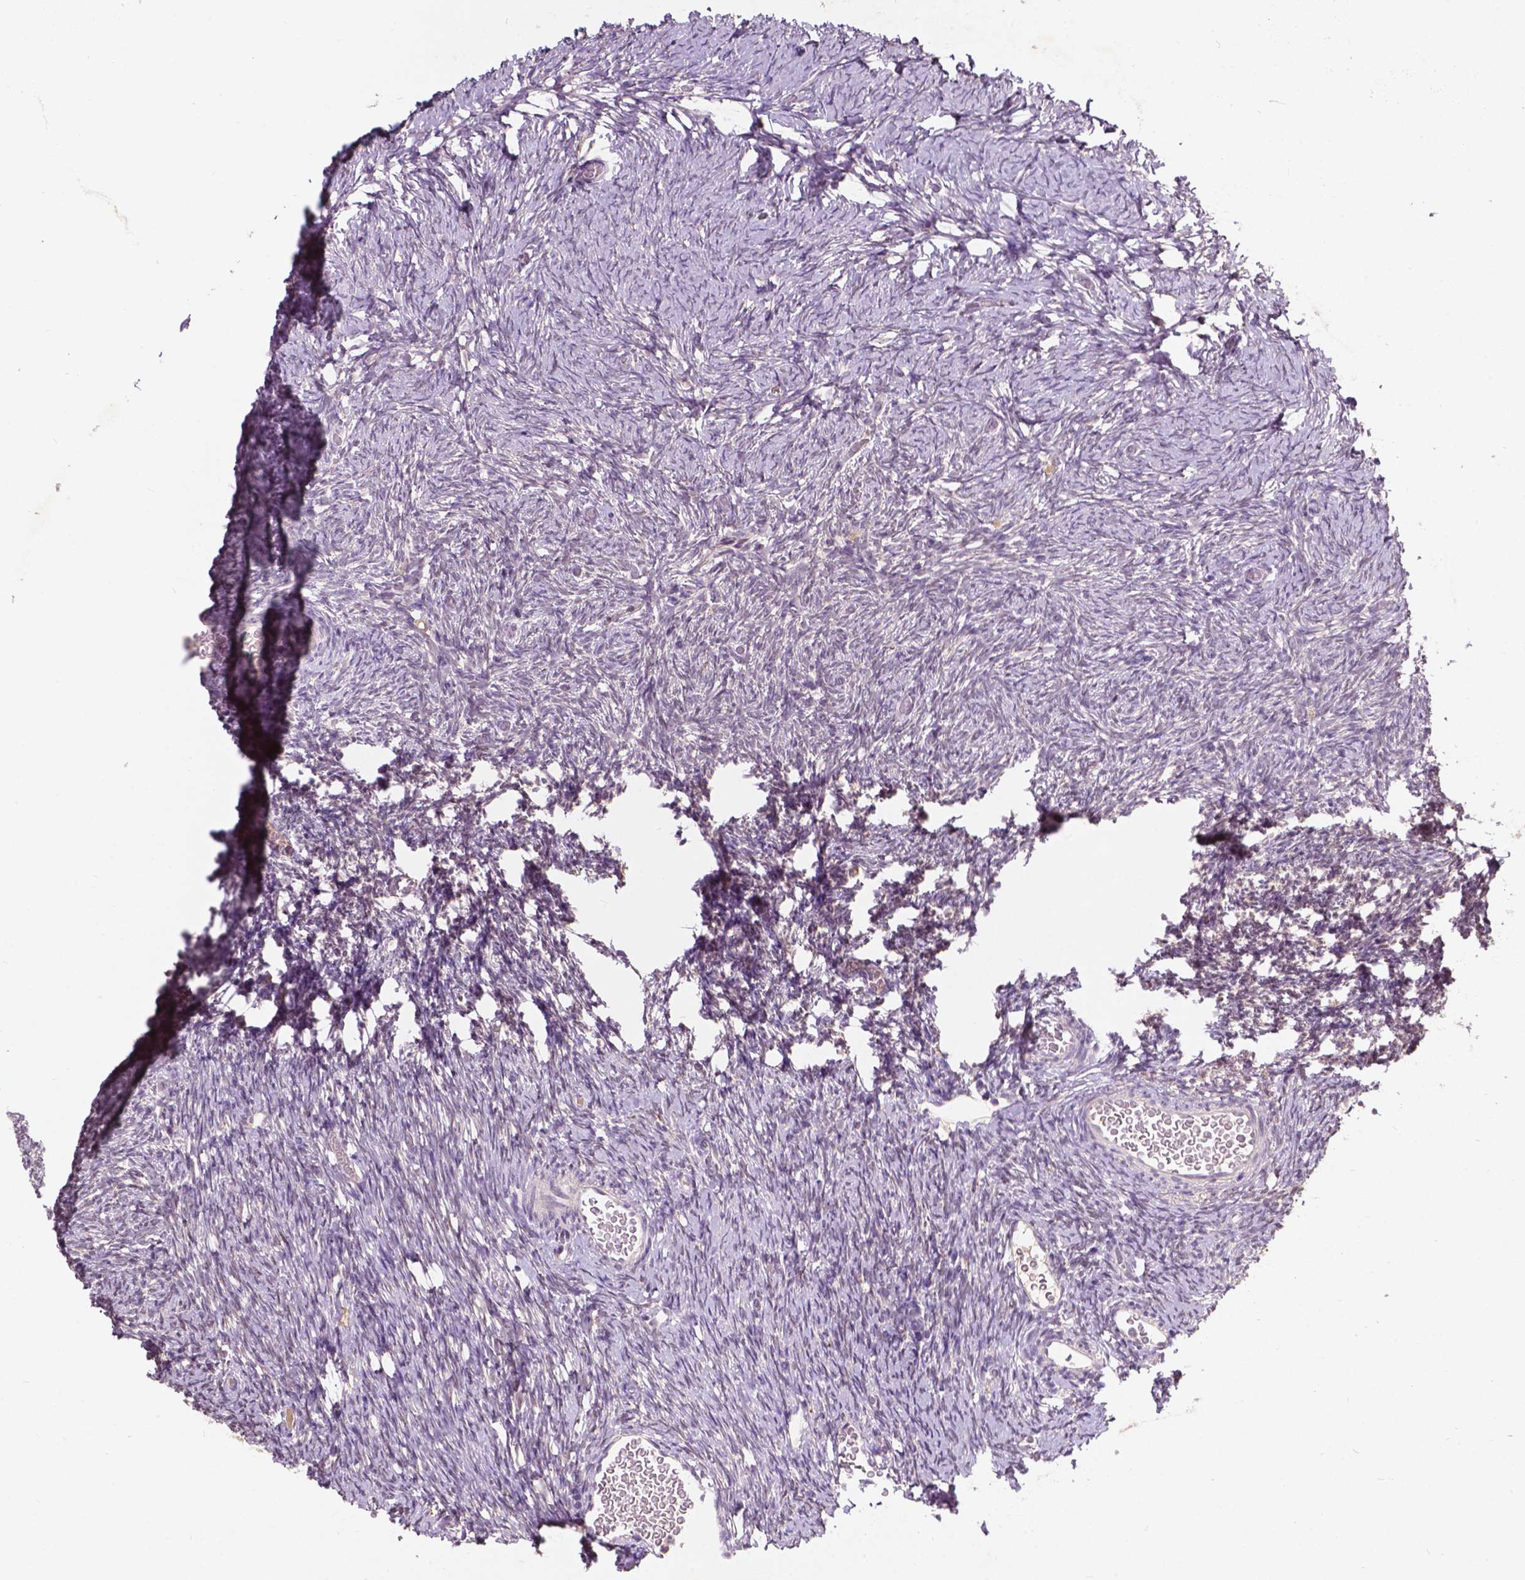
{"staining": {"intensity": "weak", "quantity": ">75%", "location": "cytoplasmic/membranous"}, "tissue": "ovary", "cell_type": "Follicle cells", "image_type": "normal", "snomed": [{"axis": "morphology", "description": "Normal tissue, NOS"}, {"axis": "topography", "description": "Ovary"}], "caption": "A micrograph of human ovary stained for a protein exhibits weak cytoplasmic/membranous brown staining in follicle cells.", "gene": "GPR37", "patient": {"sex": "female", "age": 39}}